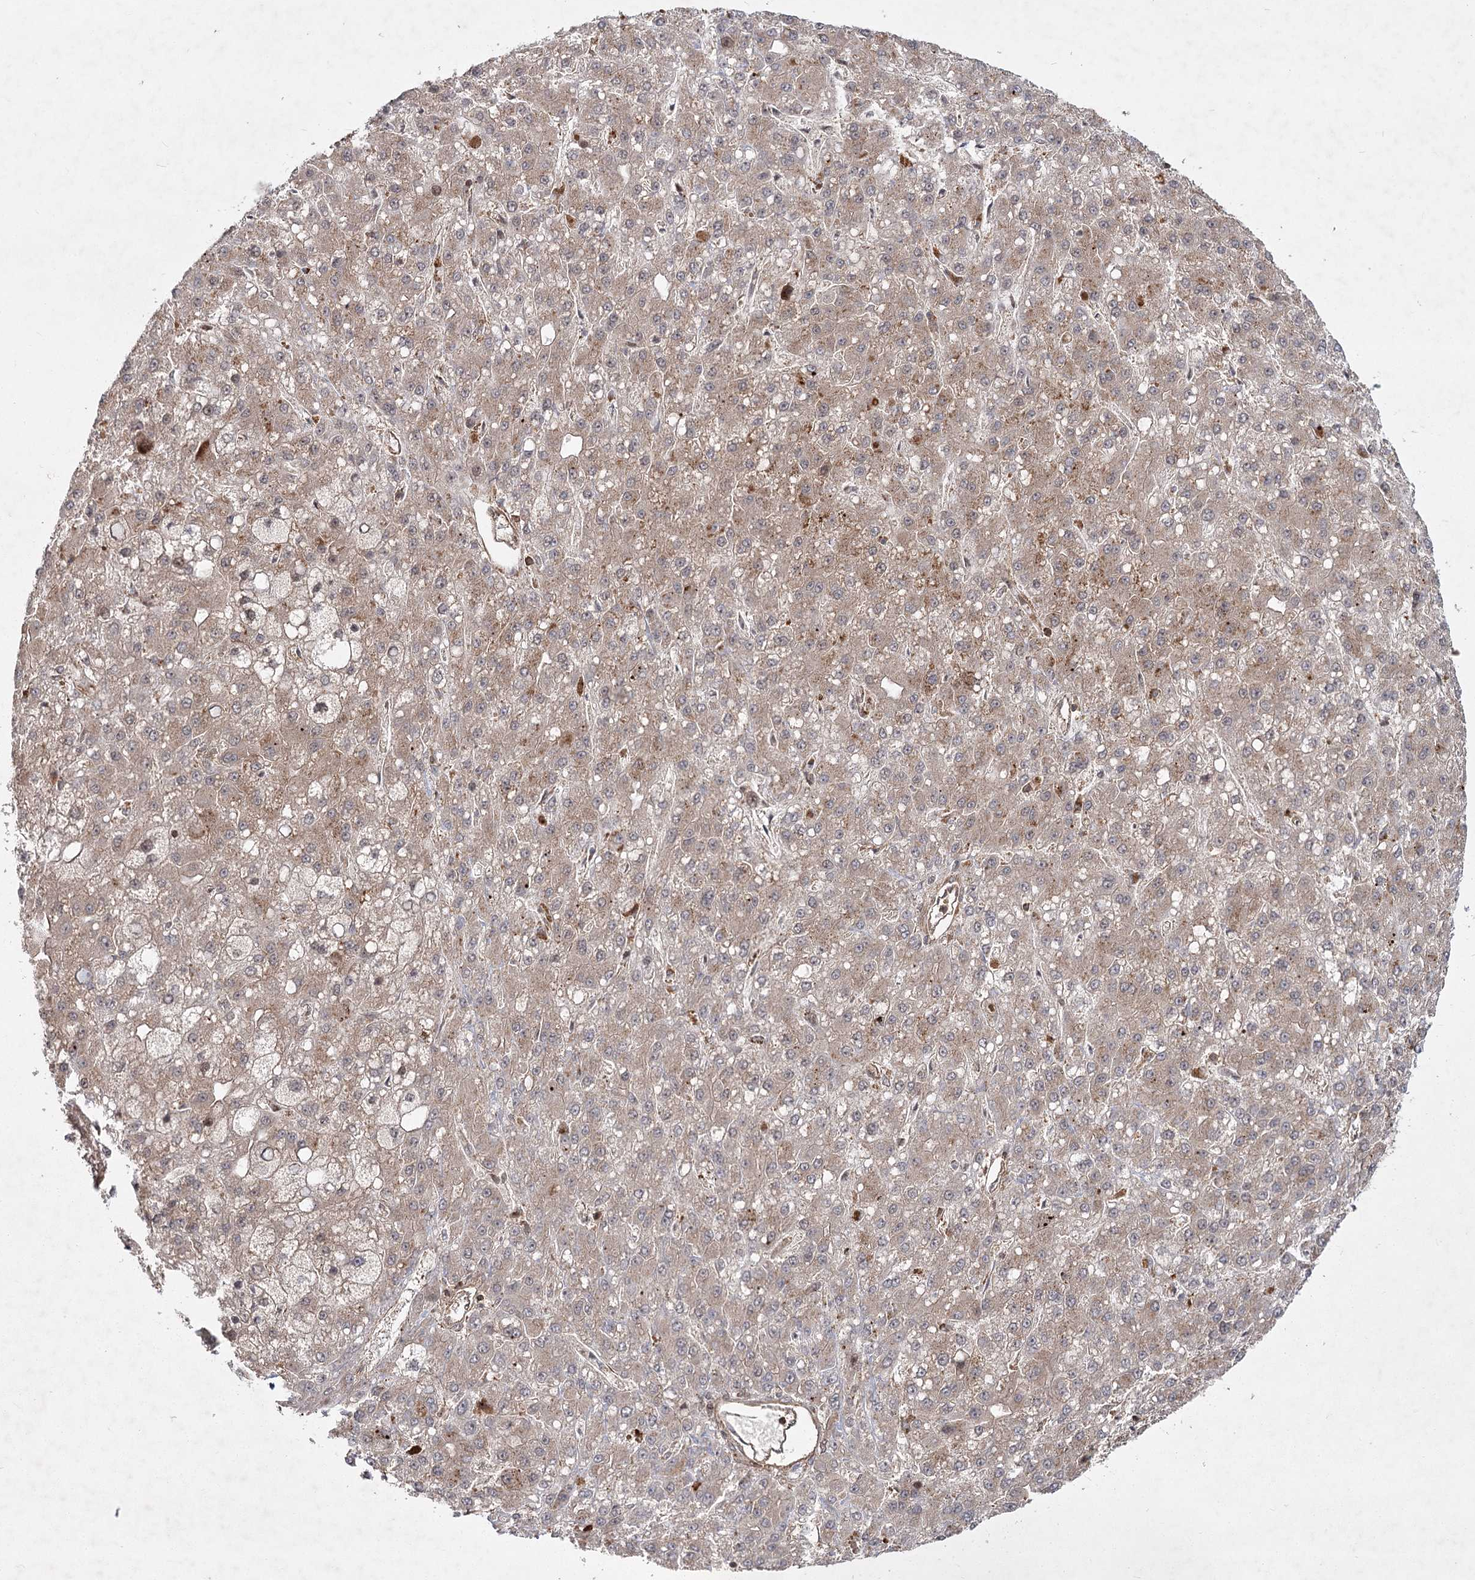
{"staining": {"intensity": "moderate", "quantity": "25%-75%", "location": "cytoplasmic/membranous"}, "tissue": "liver cancer", "cell_type": "Tumor cells", "image_type": "cancer", "snomed": [{"axis": "morphology", "description": "Carcinoma, Hepatocellular, NOS"}, {"axis": "topography", "description": "Liver"}], "caption": "The micrograph reveals a brown stain indicating the presence of a protein in the cytoplasmic/membranous of tumor cells in liver cancer. The staining was performed using DAB to visualize the protein expression in brown, while the nuclei were stained in blue with hematoxylin (Magnification: 20x).", "gene": "MDFIC", "patient": {"sex": "male", "age": 67}}